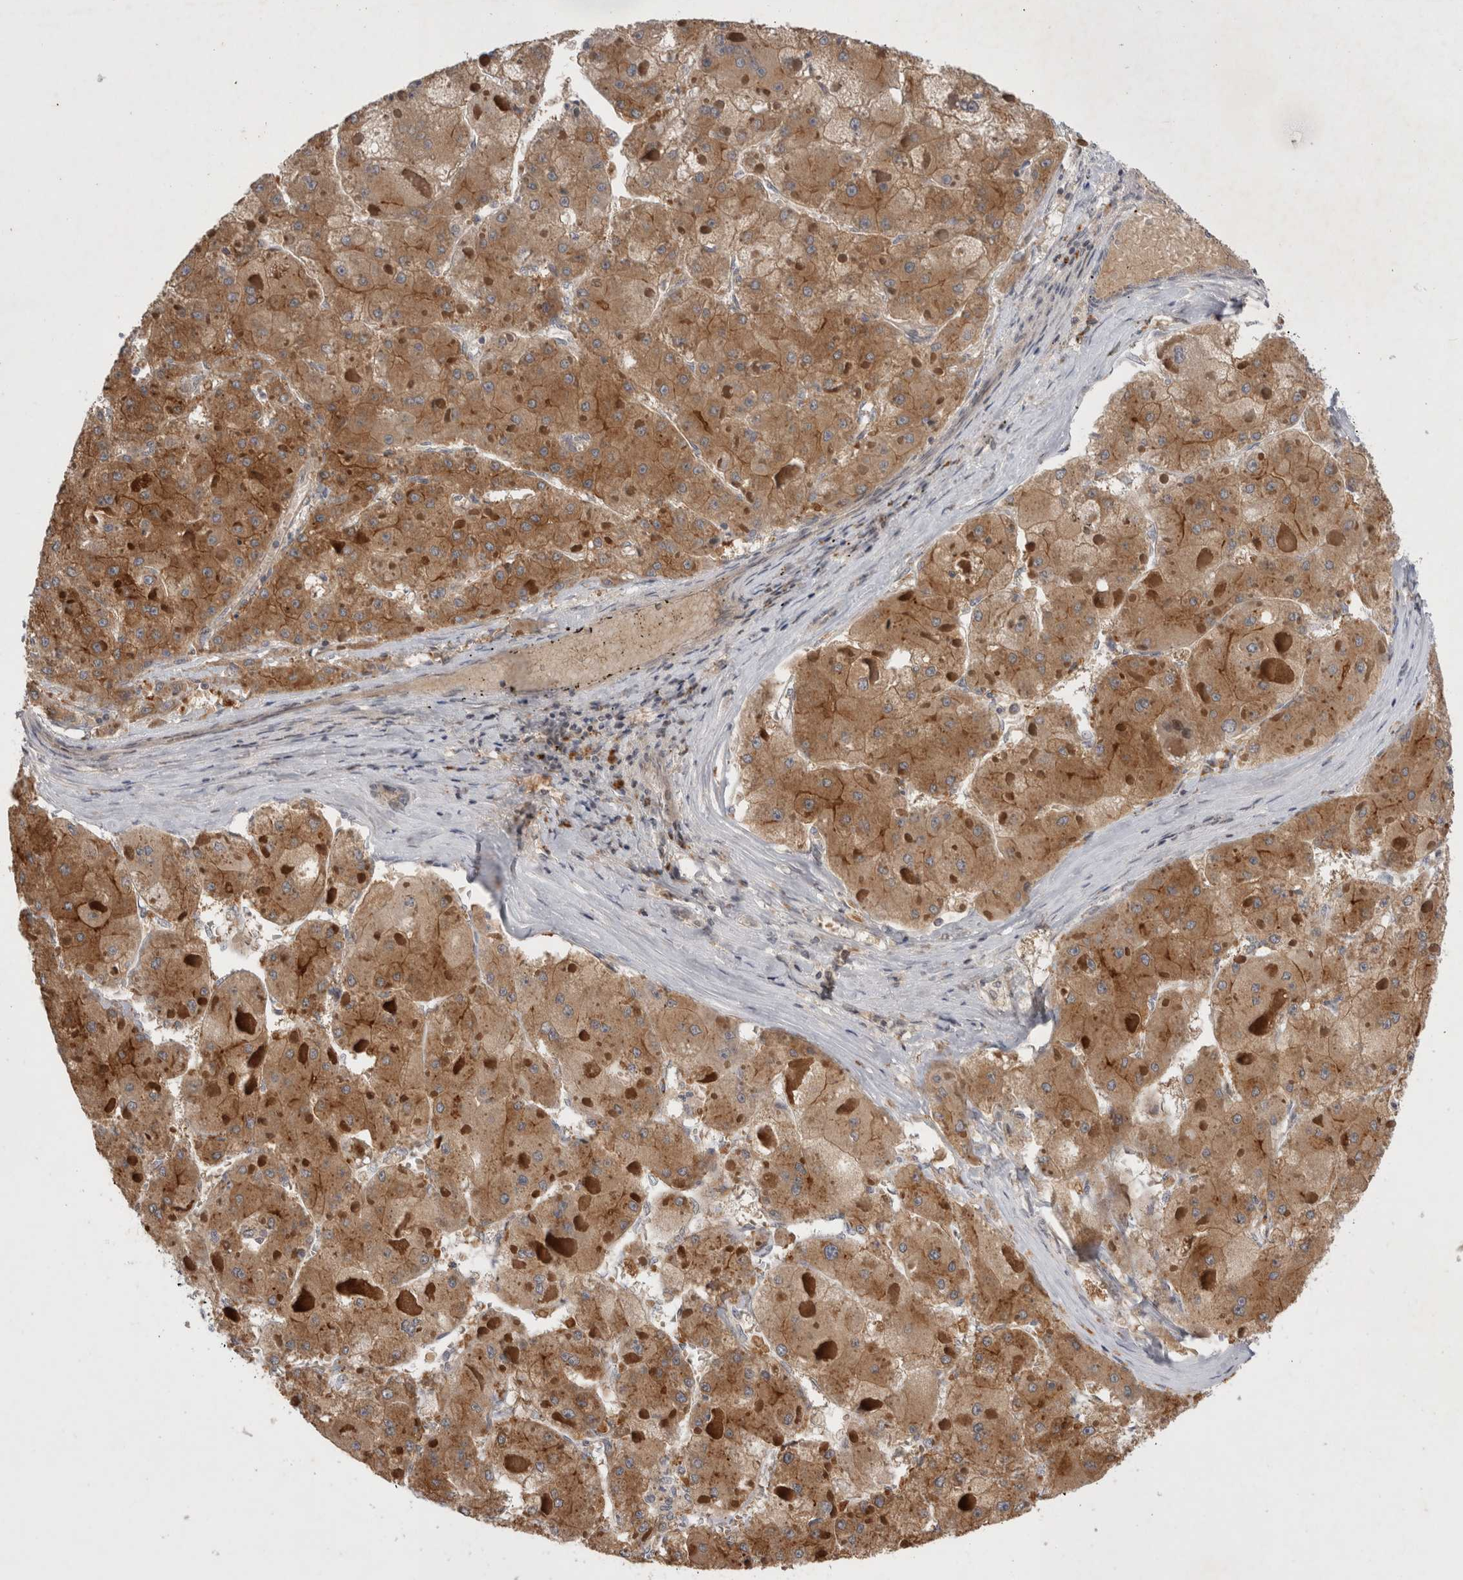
{"staining": {"intensity": "moderate", "quantity": ">75%", "location": "cytoplasmic/membranous"}, "tissue": "liver cancer", "cell_type": "Tumor cells", "image_type": "cancer", "snomed": [{"axis": "morphology", "description": "Carcinoma, Hepatocellular, NOS"}, {"axis": "topography", "description": "Liver"}], "caption": "Protein staining of liver cancer tissue exhibits moderate cytoplasmic/membranous positivity in approximately >75% of tumor cells. Using DAB (3,3'-diaminobenzidine) (brown) and hematoxylin (blue) stains, captured at high magnification using brightfield microscopy.", "gene": "PLEKHM1", "patient": {"sex": "female", "age": 73}}